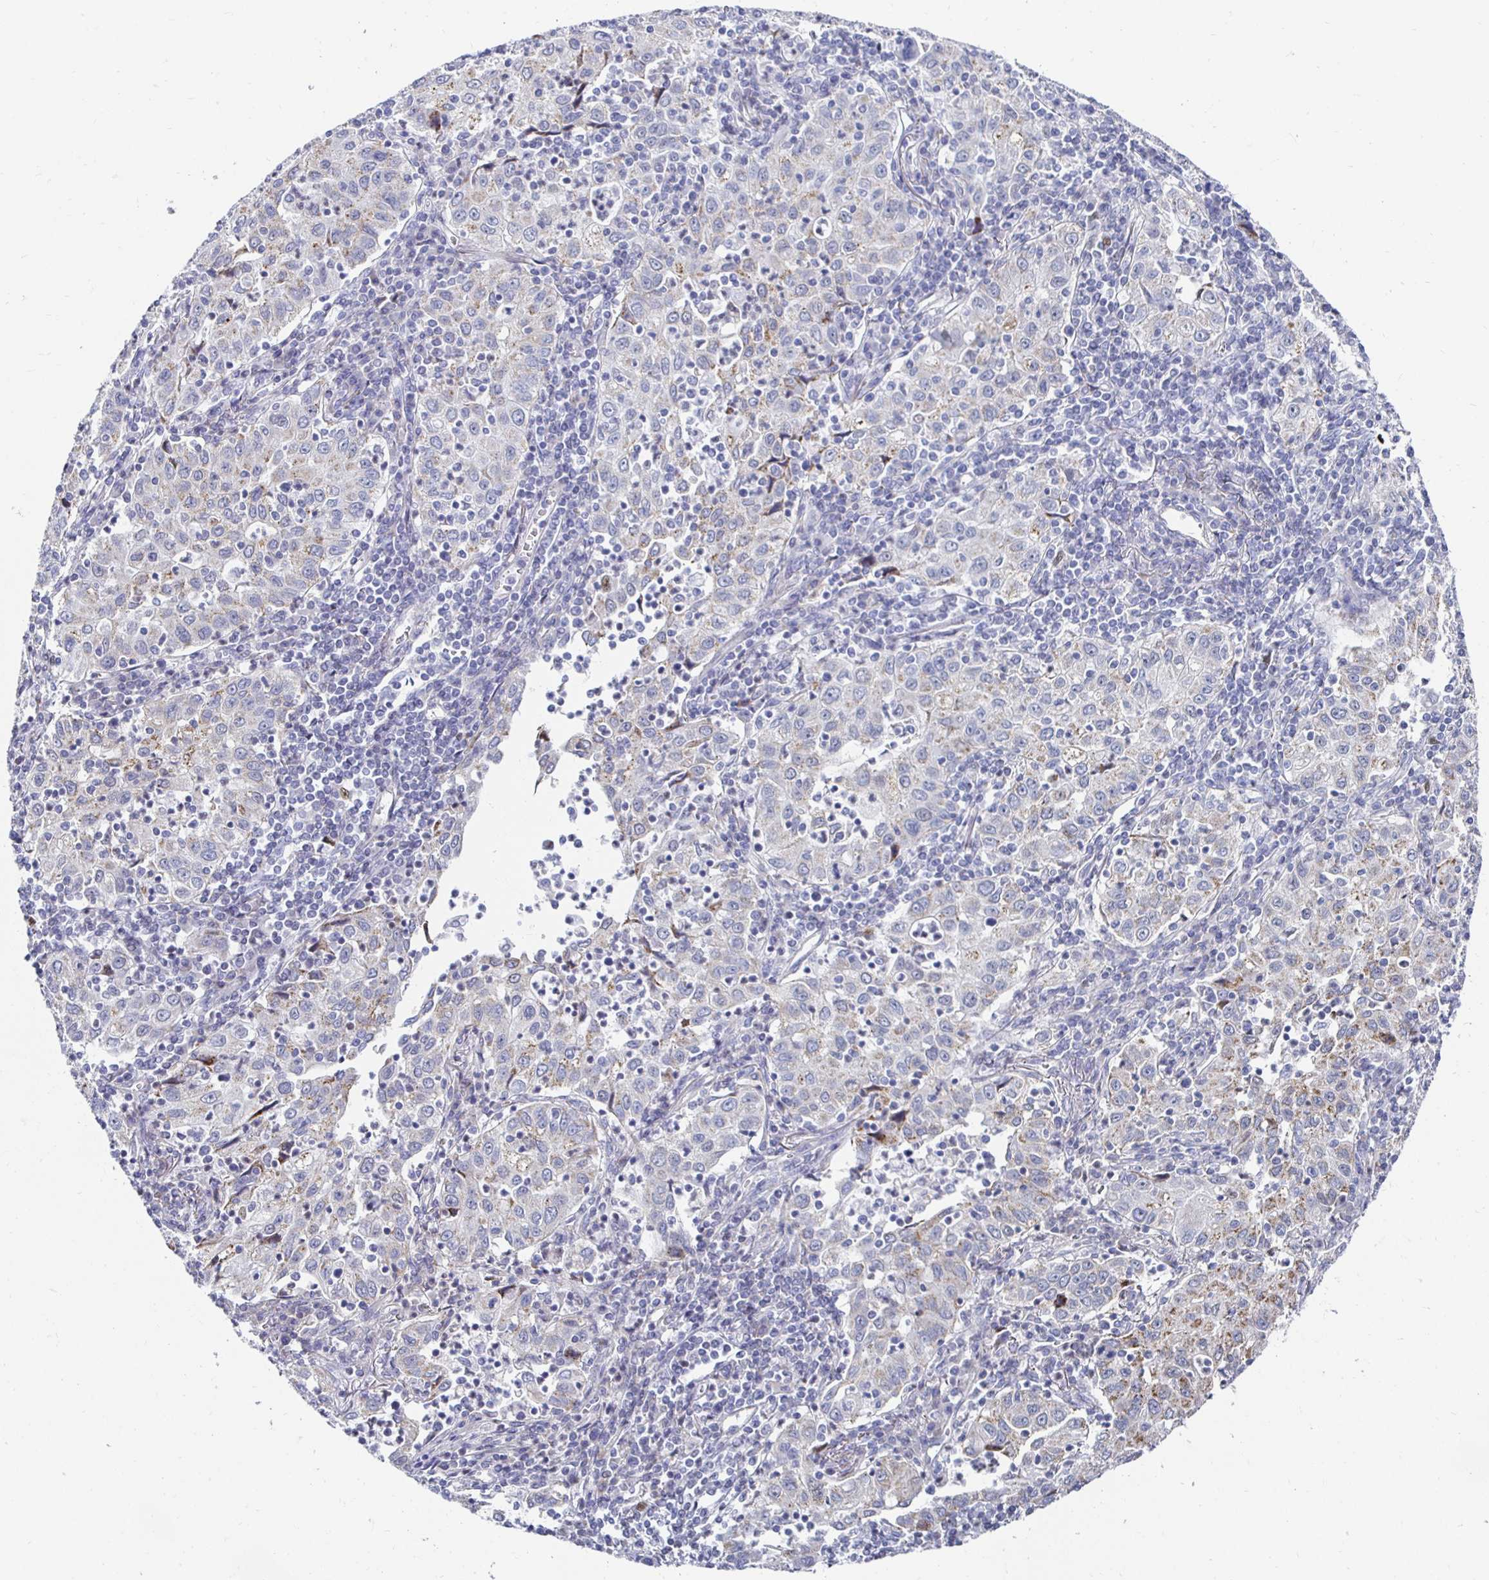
{"staining": {"intensity": "weak", "quantity": "25%-75%", "location": "cytoplasmic/membranous"}, "tissue": "lung cancer", "cell_type": "Tumor cells", "image_type": "cancer", "snomed": [{"axis": "morphology", "description": "Squamous cell carcinoma, NOS"}, {"axis": "topography", "description": "Lung"}], "caption": "A histopathology image of lung cancer (squamous cell carcinoma) stained for a protein displays weak cytoplasmic/membranous brown staining in tumor cells.", "gene": "NOCT", "patient": {"sex": "male", "age": 71}}